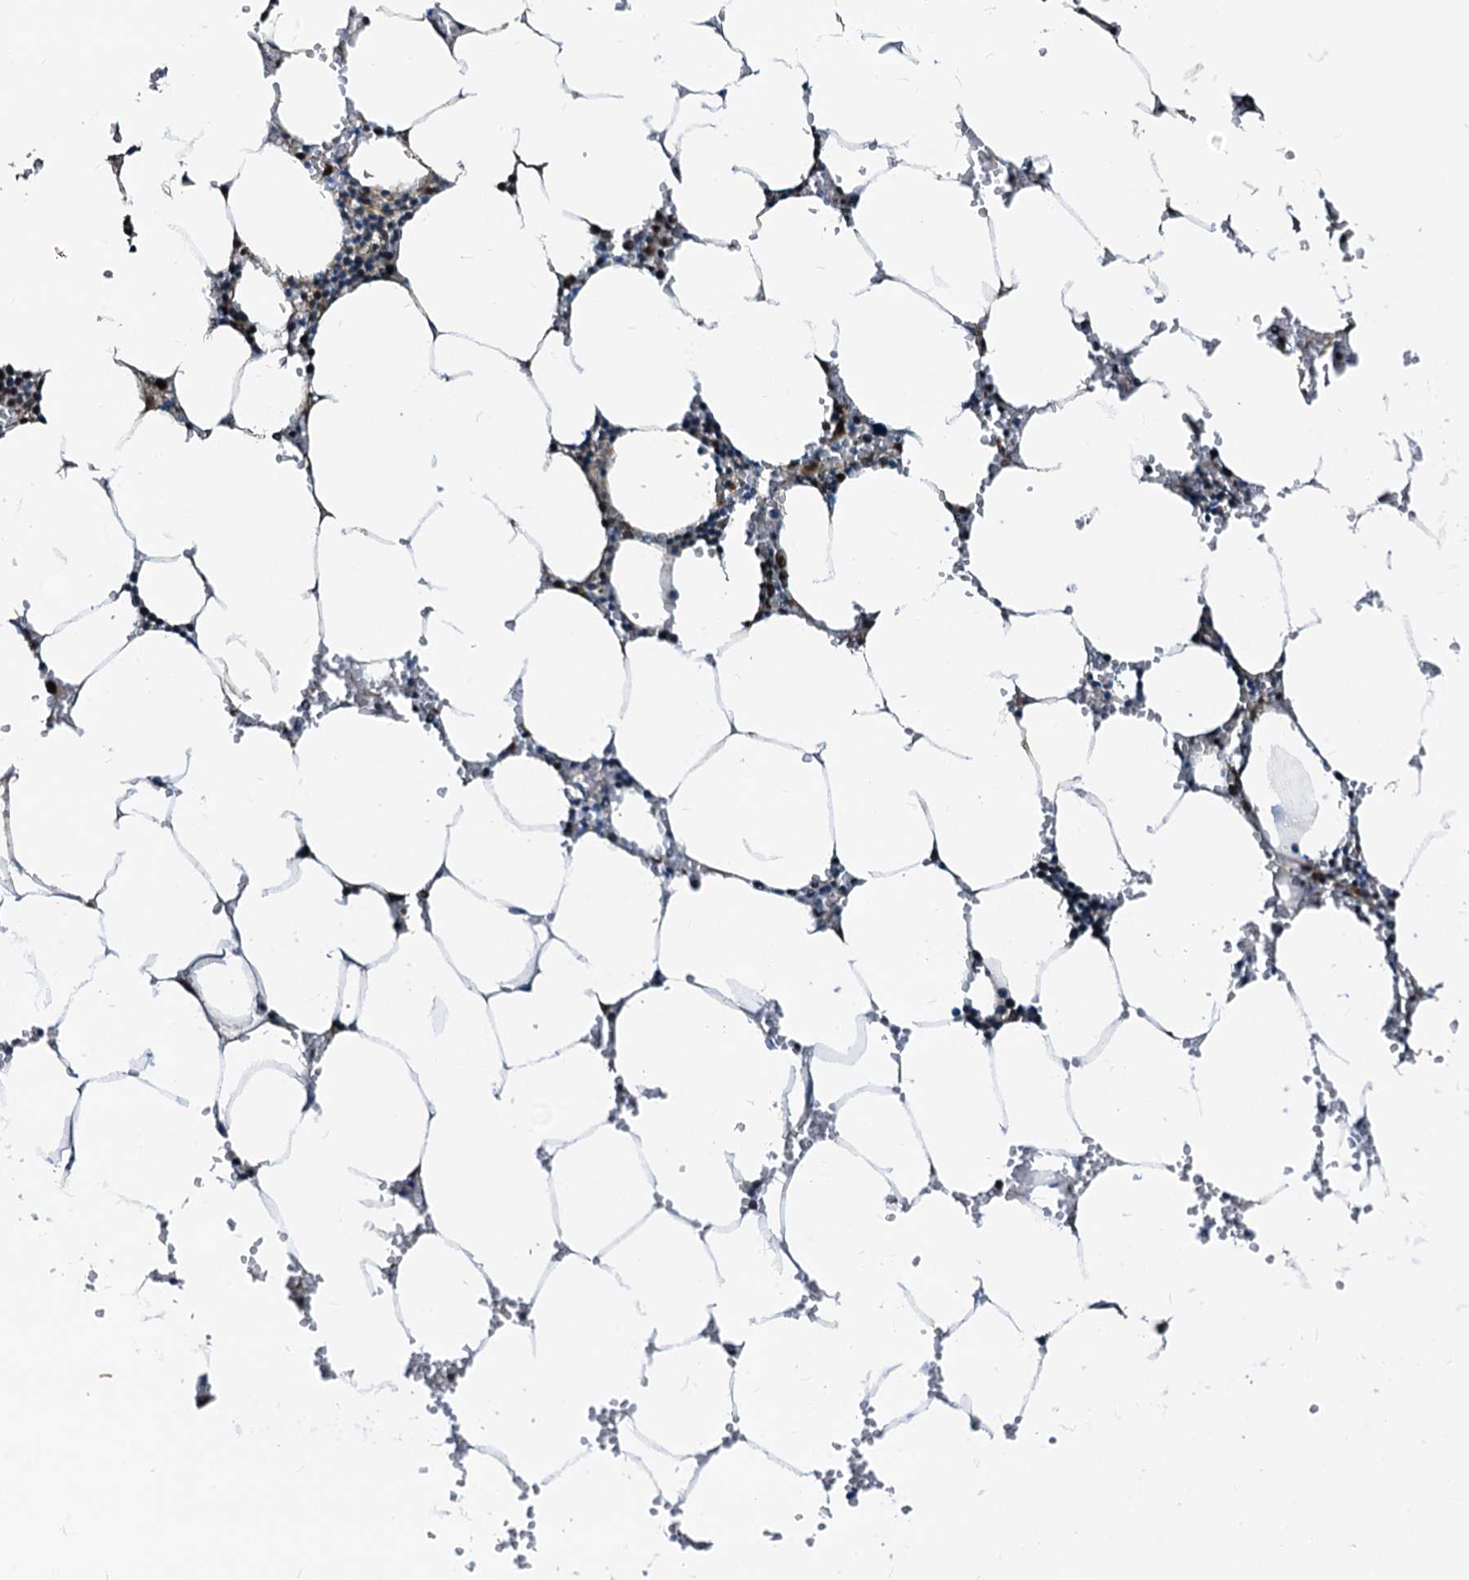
{"staining": {"intensity": "moderate", "quantity": "<25%", "location": "nuclear"}, "tissue": "bone marrow", "cell_type": "Hematopoietic cells", "image_type": "normal", "snomed": [{"axis": "morphology", "description": "Normal tissue, NOS"}, {"axis": "topography", "description": "Bone marrow"}], "caption": "Hematopoietic cells display low levels of moderate nuclear staining in approximately <25% of cells in normal human bone marrow.", "gene": "PTGES3", "patient": {"sex": "male", "age": 70}}